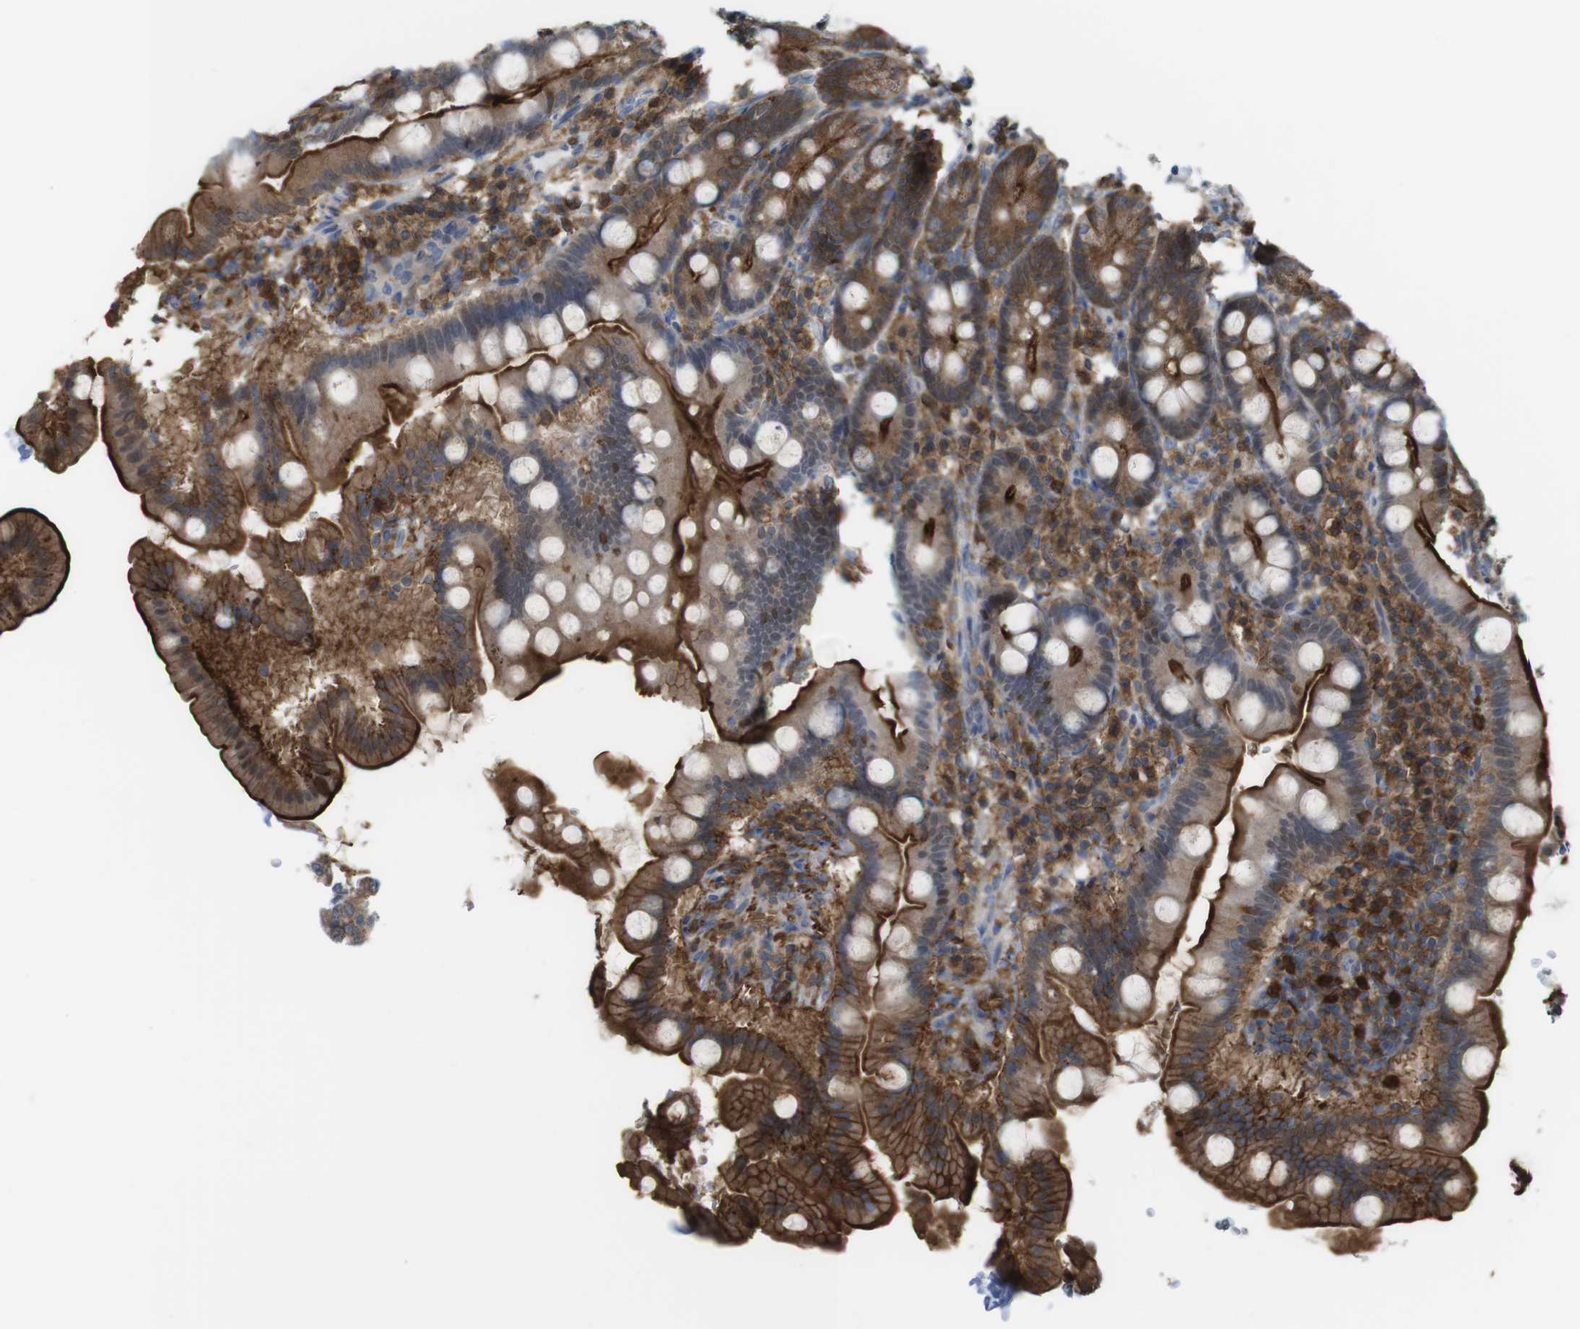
{"staining": {"intensity": "moderate", "quantity": ">75%", "location": "cytoplasmic/membranous"}, "tissue": "duodenum", "cell_type": "Glandular cells", "image_type": "normal", "snomed": [{"axis": "morphology", "description": "Normal tissue, NOS"}, {"axis": "topography", "description": "Duodenum"}], "caption": "This is an image of immunohistochemistry staining of normal duodenum, which shows moderate expression in the cytoplasmic/membranous of glandular cells.", "gene": "PRKCD", "patient": {"sex": "male", "age": 50}}